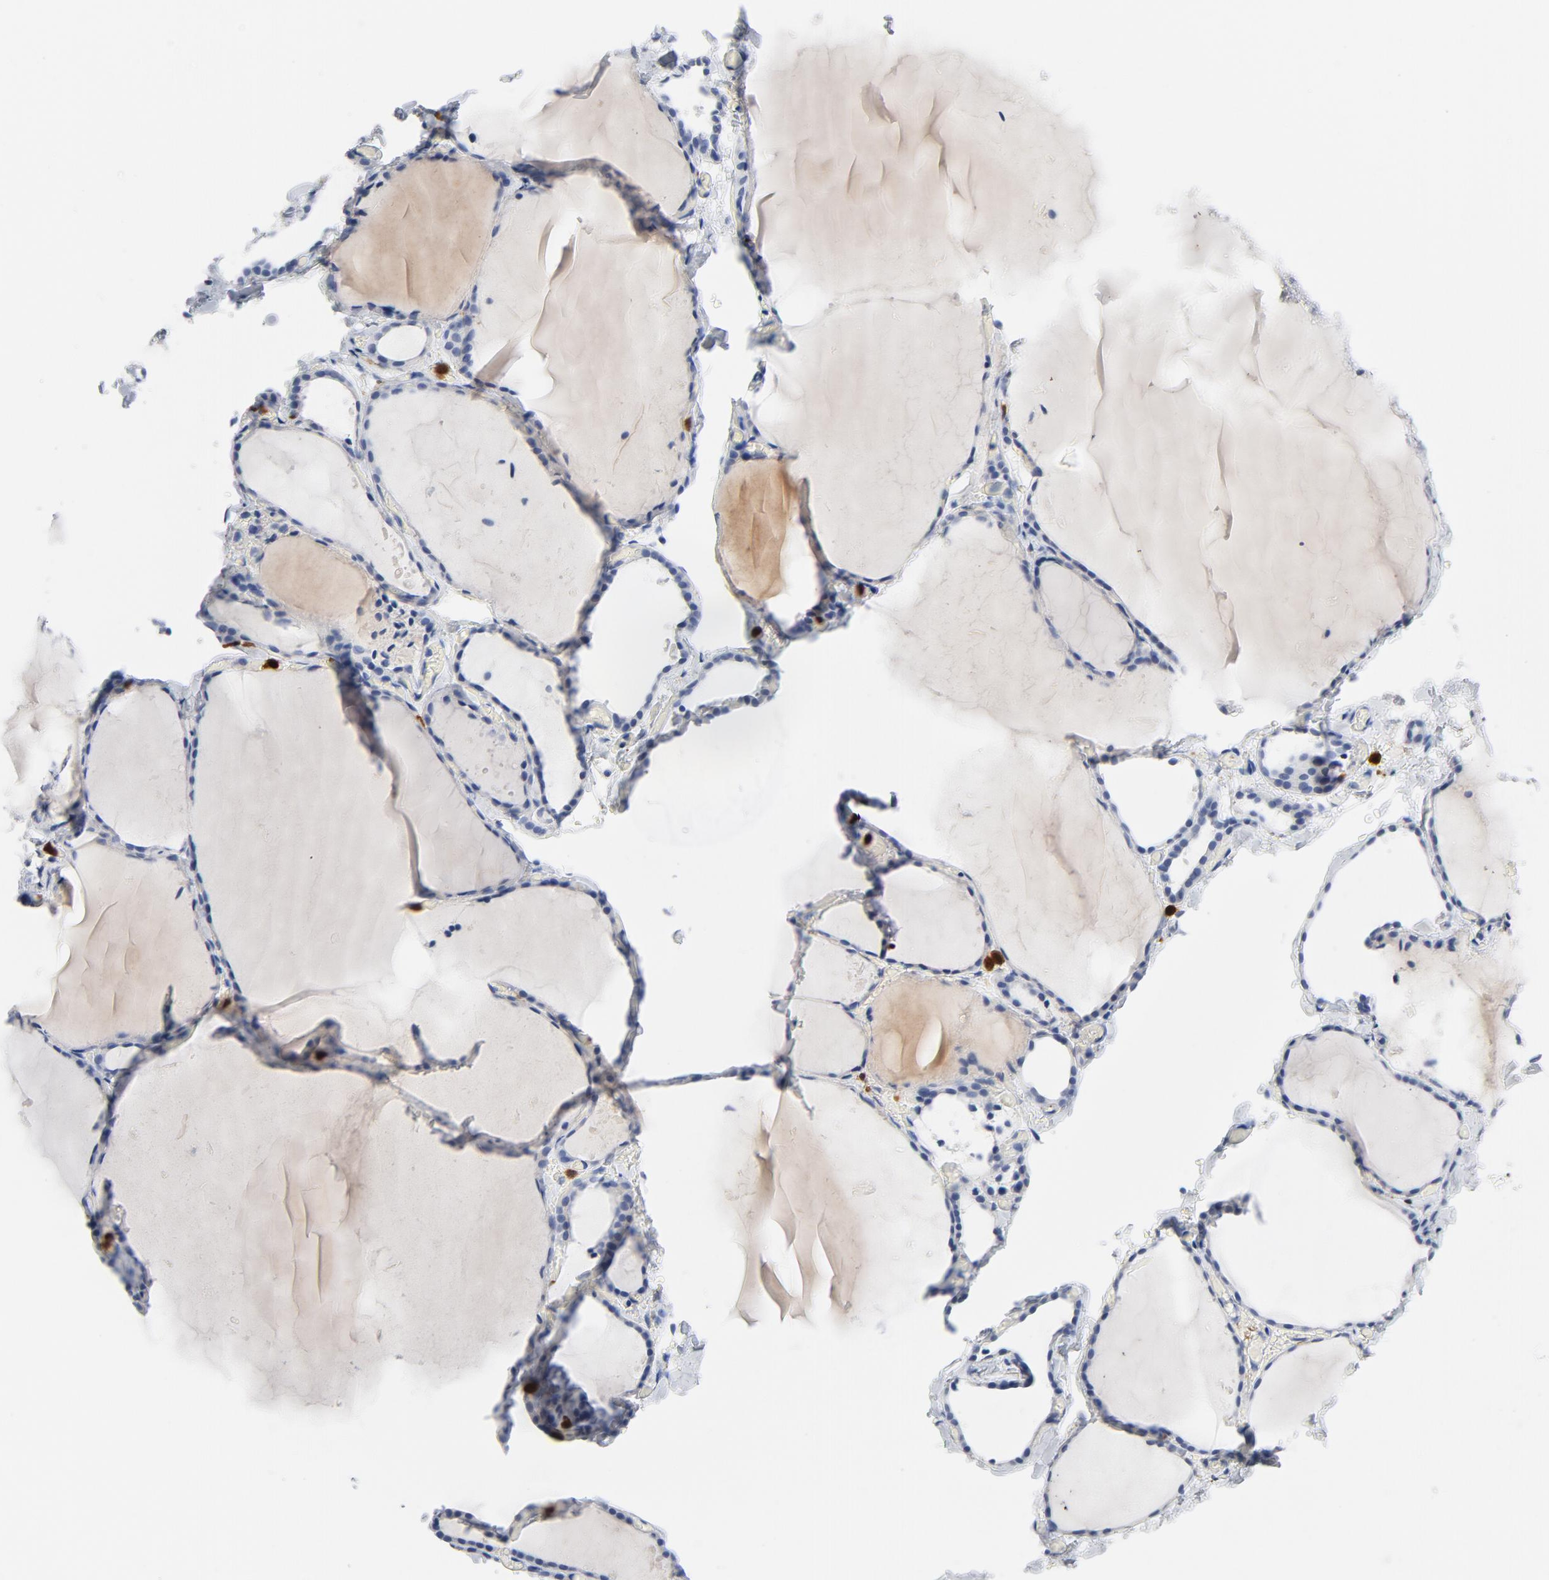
{"staining": {"intensity": "negative", "quantity": "none", "location": "none"}, "tissue": "thyroid gland", "cell_type": "Glandular cells", "image_type": "normal", "snomed": [{"axis": "morphology", "description": "Normal tissue, NOS"}, {"axis": "topography", "description": "Thyroid gland"}], "caption": "The IHC histopathology image has no significant expression in glandular cells of thyroid gland.", "gene": "NCF1", "patient": {"sex": "female", "age": 22}}